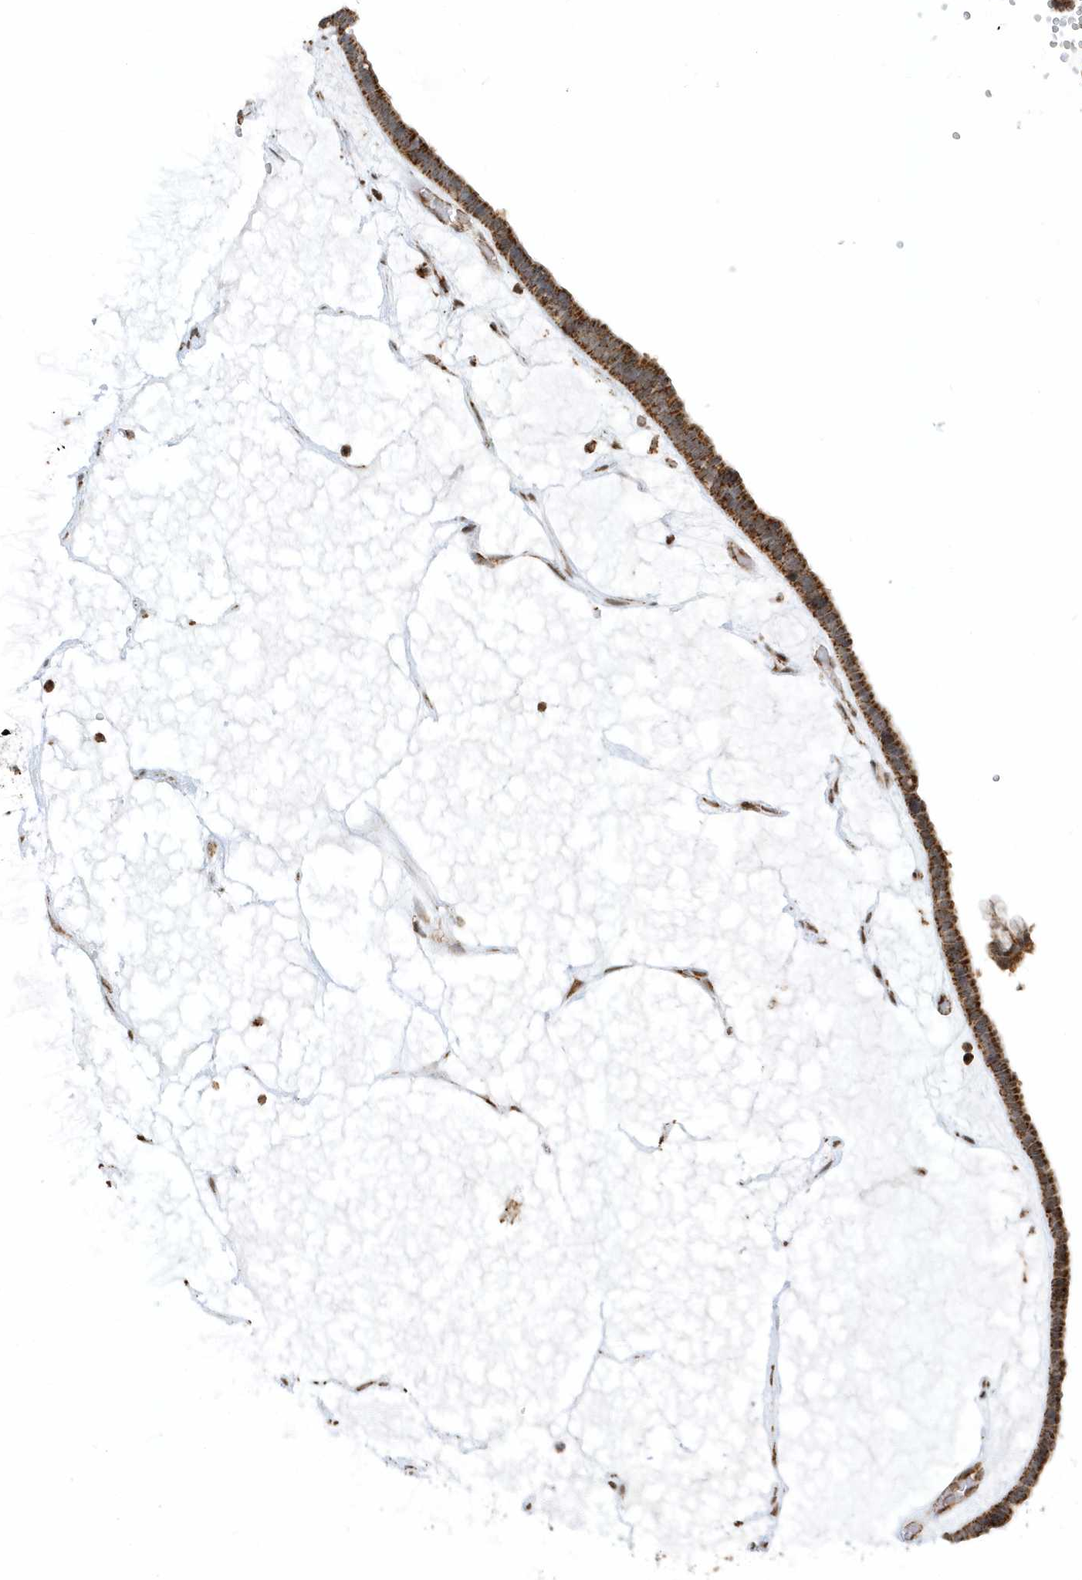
{"staining": {"intensity": "strong", "quantity": ">75%", "location": "cytoplasmic/membranous"}, "tissue": "ovarian cancer", "cell_type": "Tumor cells", "image_type": "cancer", "snomed": [{"axis": "morphology", "description": "Cystadenocarcinoma, serous, NOS"}, {"axis": "topography", "description": "Ovary"}], "caption": "Immunohistochemical staining of human ovarian cancer (serous cystadenocarcinoma) shows high levels of strong cytoplasmic/membranous protein expression in approximately >75% of tumor cells. Immunohistochemistry (ihc) stains the protein in brown and the nuclei are stained blue.", "gene": "PSMD6", "patient": {"sex": "female", "age": 56}}